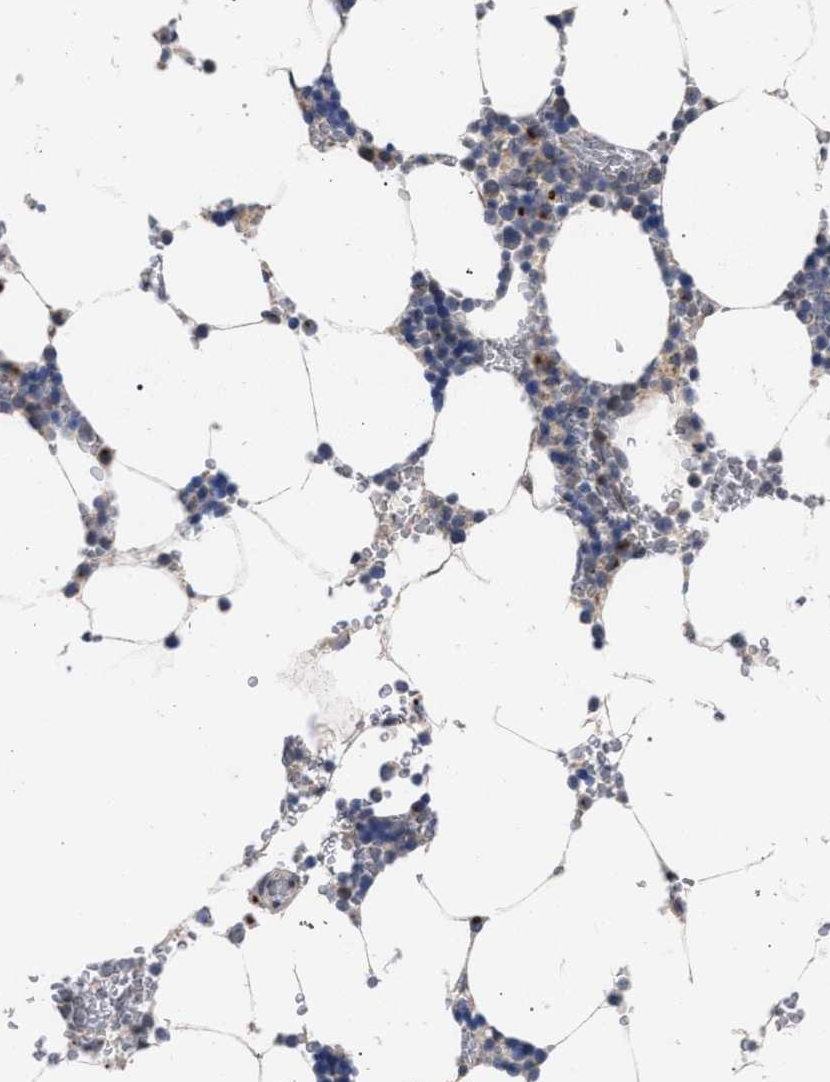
{"staining": {"intensity": "moderate", "quantity": "<25%", "location": "cytoplasmic/membranous"}, "tissue": "bone marrow", "cell_type": "Hematopoietic cells", "image_type": "normal", "snomed": [{"axis": "morphology", "description": "Normal tissue, NOS"}, {"axis": "topography", "description": "Bone marrow"}], "caption": "Brown immunohistochemical staining in benign bone marrow demonstrates moderate cytoplasmic/membranous expression in approximately <25% of hematopoietic cells.", "gene": "GOLGA2", "patient": {"sex": "male", "age": 70}}